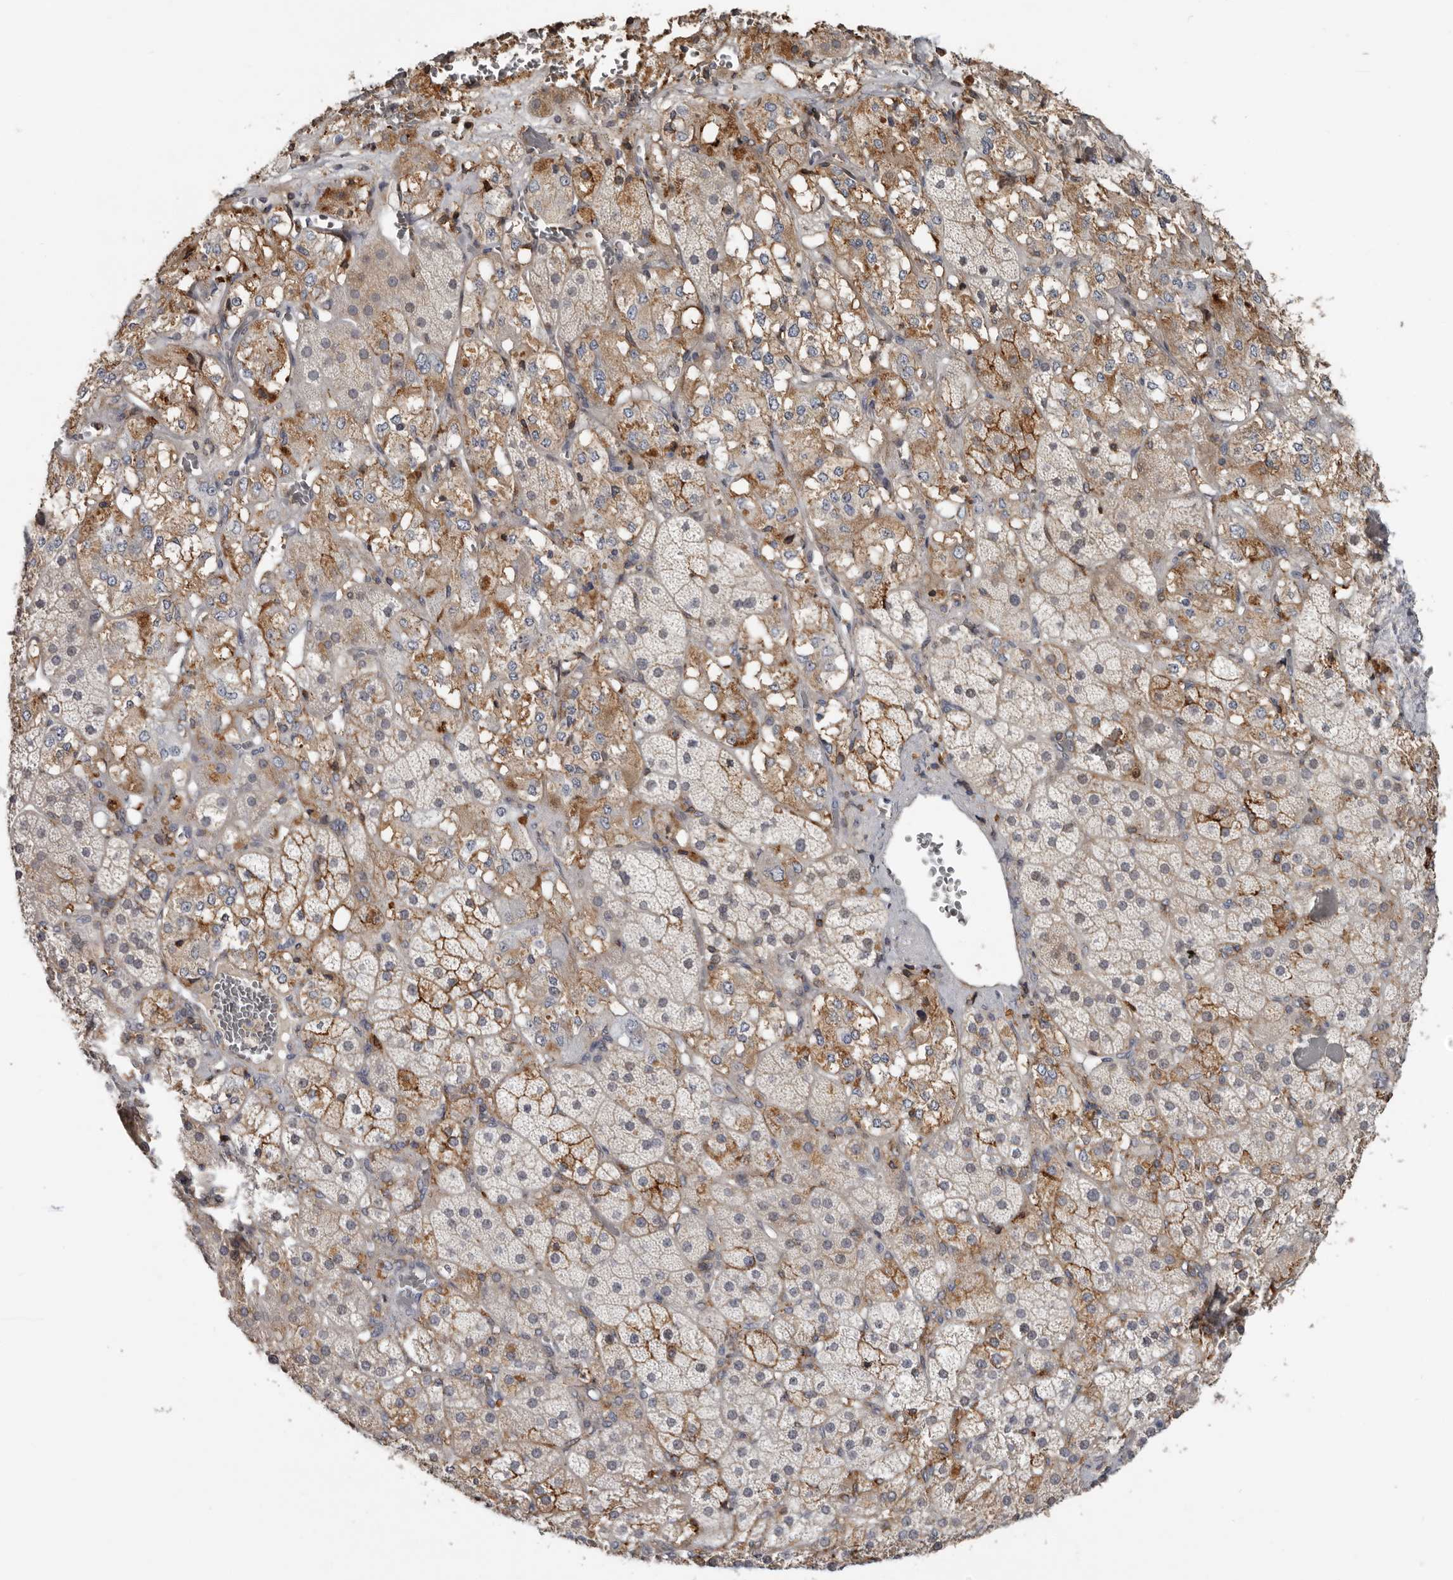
{"staining": {"intensity": "moderate", "quantity": ">75%", "location": "cytoplasmic/membranous"}, "tissue": "adrenal gland", "cell_type": "Glandular cells", "image_type": "normal", "snomed": [{"axis": "morphology", "description": "Normal tissue, NOS"}, {"axis": "topography", "description": "Adrenal gland"}], "caption": "The photomicrograph exhibits a brown stain indicating the presence of a protein in the cytoplasmic/membranous of glandular cells in adrenal gland. The protein is shown in brown color, while the nuclei are stained blue.", "gene": "KIF26B", "patient": {"sex": "male", "age": 57}}